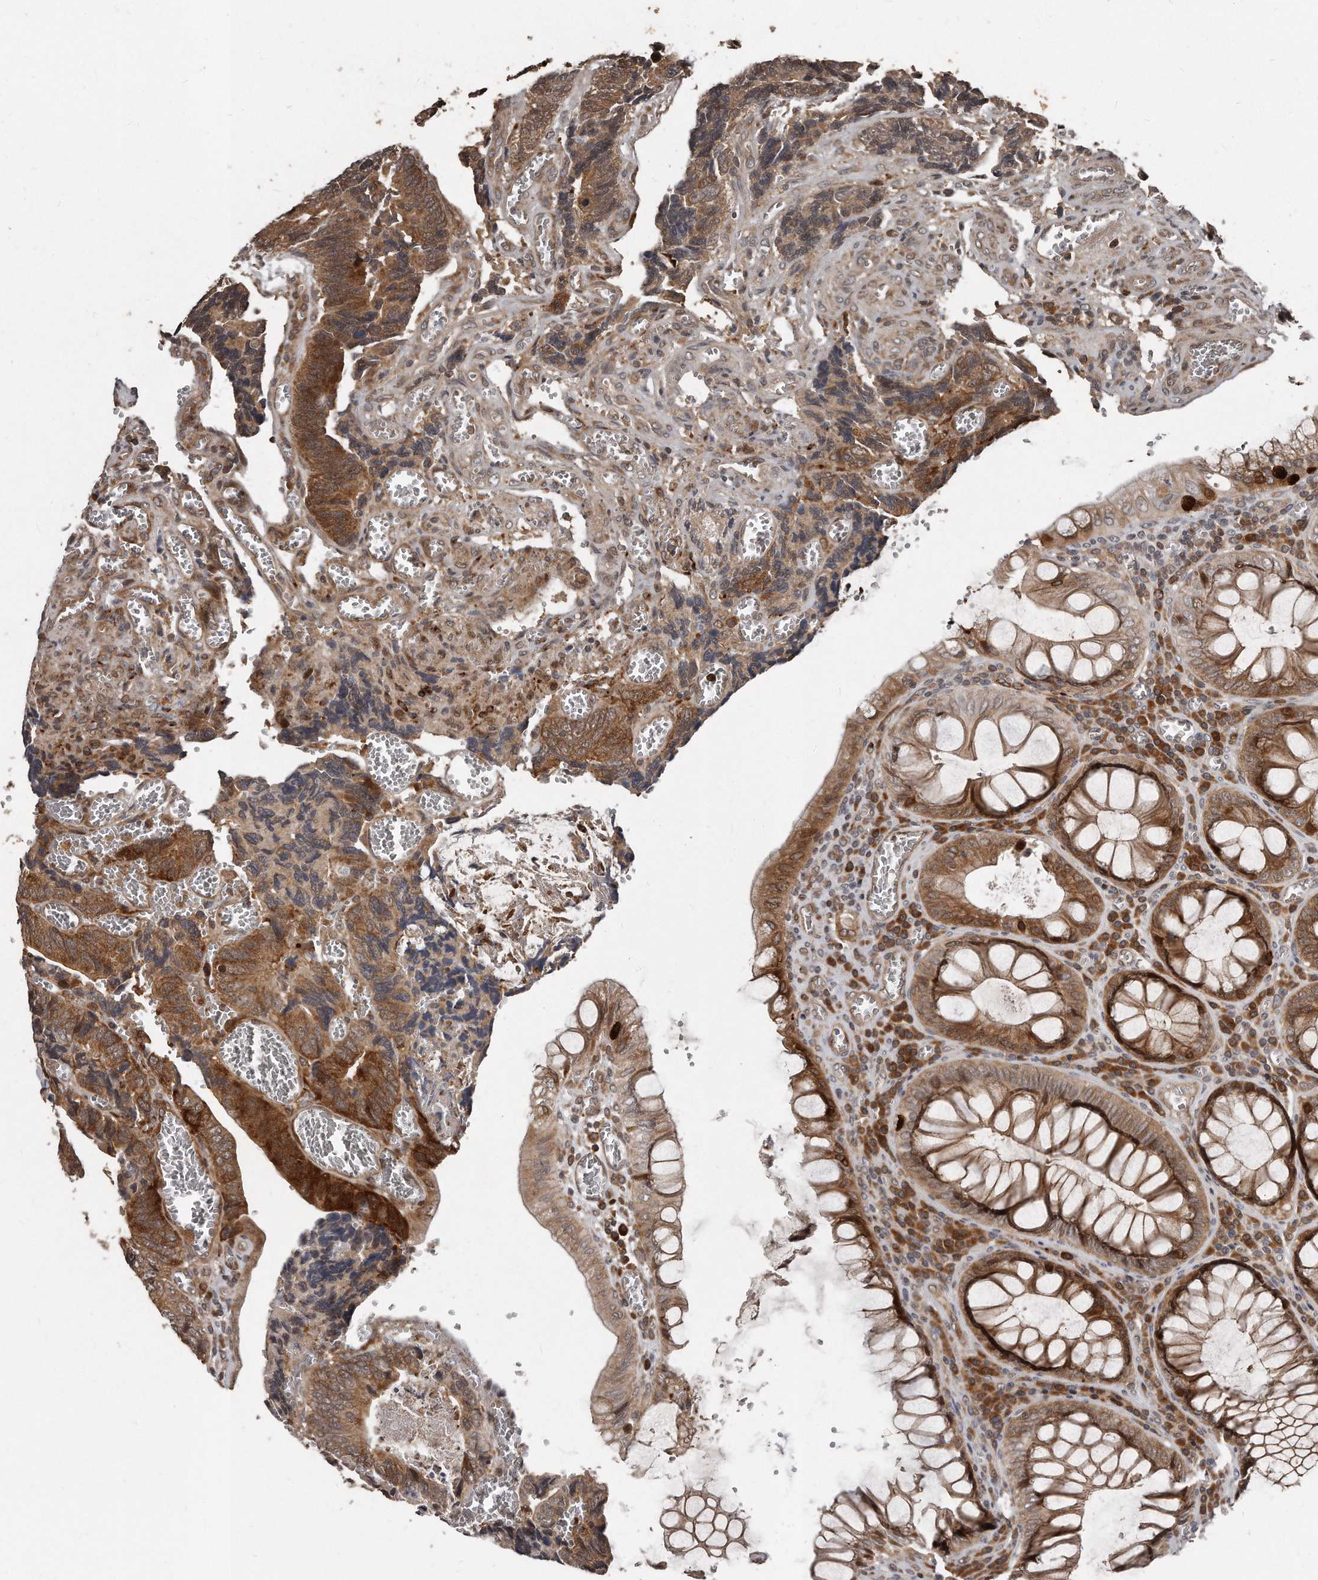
{"staining": {"intensity": "moderate", "quantity": ">75%", "location": "cytoplasmic/membranous"}, "tissue": "colorectal cancer", "cell_type": "Tumor cells", "image_type": "cancer", "snomed": [{"axis": "morphology", "description": "Adenocarcinoma, NOS"}, {"axis": "topography", "description": "Colon"}], "caption": "IHC micrograph of neoplastic tissue: colorectal cancer stained using immunohistochemistry demonstrates medium levels of moderate protein expression localized specifically in the cytoplasmic/membranous of tumor cells, appearing as a cytoplasmic/membranous brown color.", "gene": "GCH1", "patient": {"sex": "male", "age": 72}}